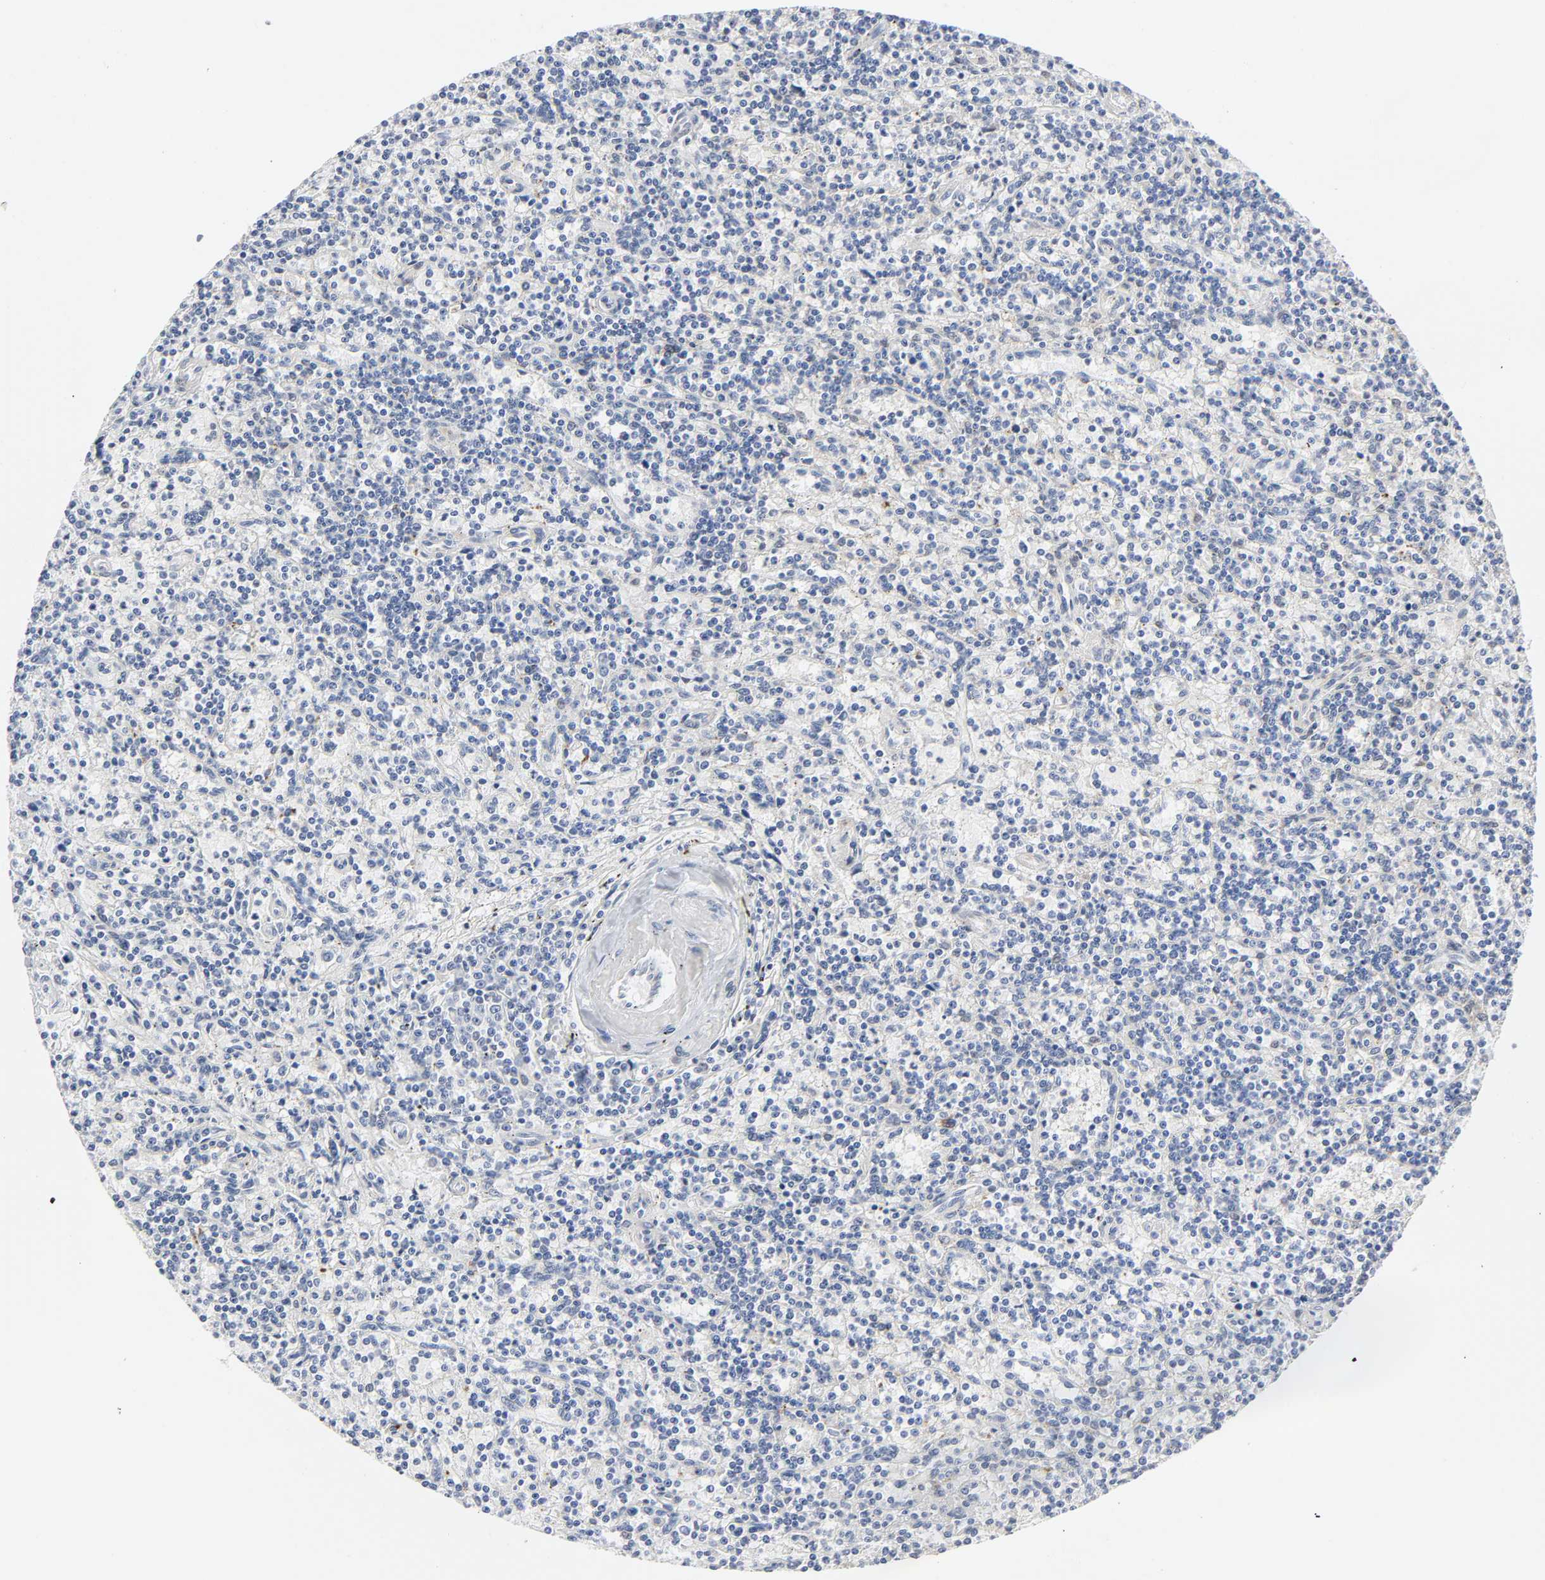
{"staining": {"intensity": "negative", "quantity": "none", "location": "none"}, "tissue": "lymphoma", "cell_type": "Tumor cells", "image_type": "cancer", "snomed": [{"axis": "morphology", "description": "Malignant lymphoma, non-Hodgkin's type, Low grade"}, {"axis": "topography", "description": "Spleen"}], "caption": "Histopathology image shows no significant protein positivity in tumor cells of low-grade malignant lymphoma, non-Hodgkin's type.", "gene": "PTEN", "patient": {"sex": "male", "age": 73}}